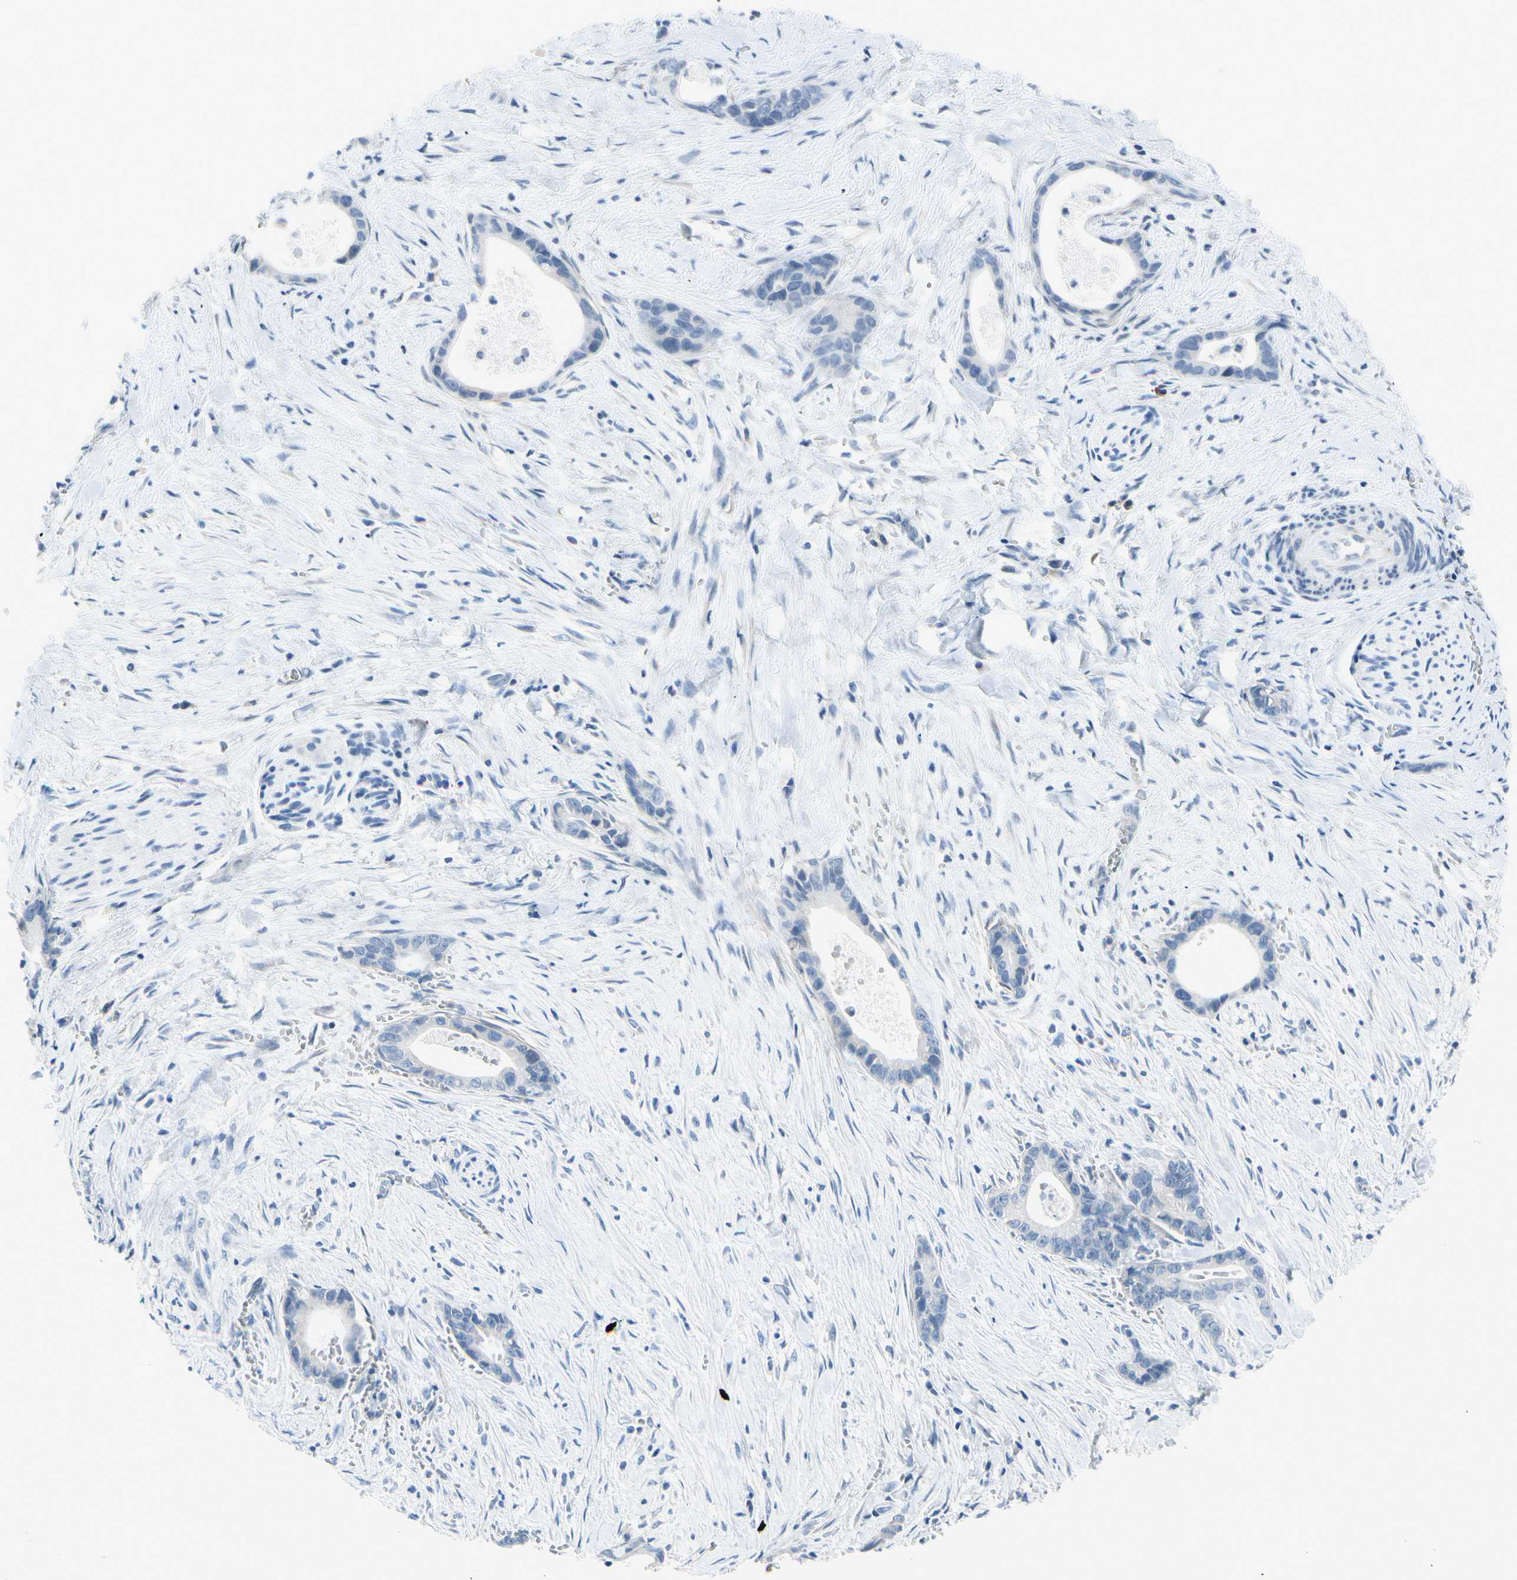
{"staining": {"intensity": "negative", "quantity": "none", "location": "none"}, "tissue": "liver cancer", "cell_type": "Tumor cells", "image_type": "cancer", "snomed": [{"axis": "morphology", "description": "Cholangiocarcinoma"}, {"axis": "topography", "description": "Liver"}], "caption": "Human cholangiocarcinoma (liver) stained for a protein using immunohistochemistry (IHC) reveals no staining in tumor cells.", "gene": "FCER2", "patient": {"sex": "female", "age": 55}}